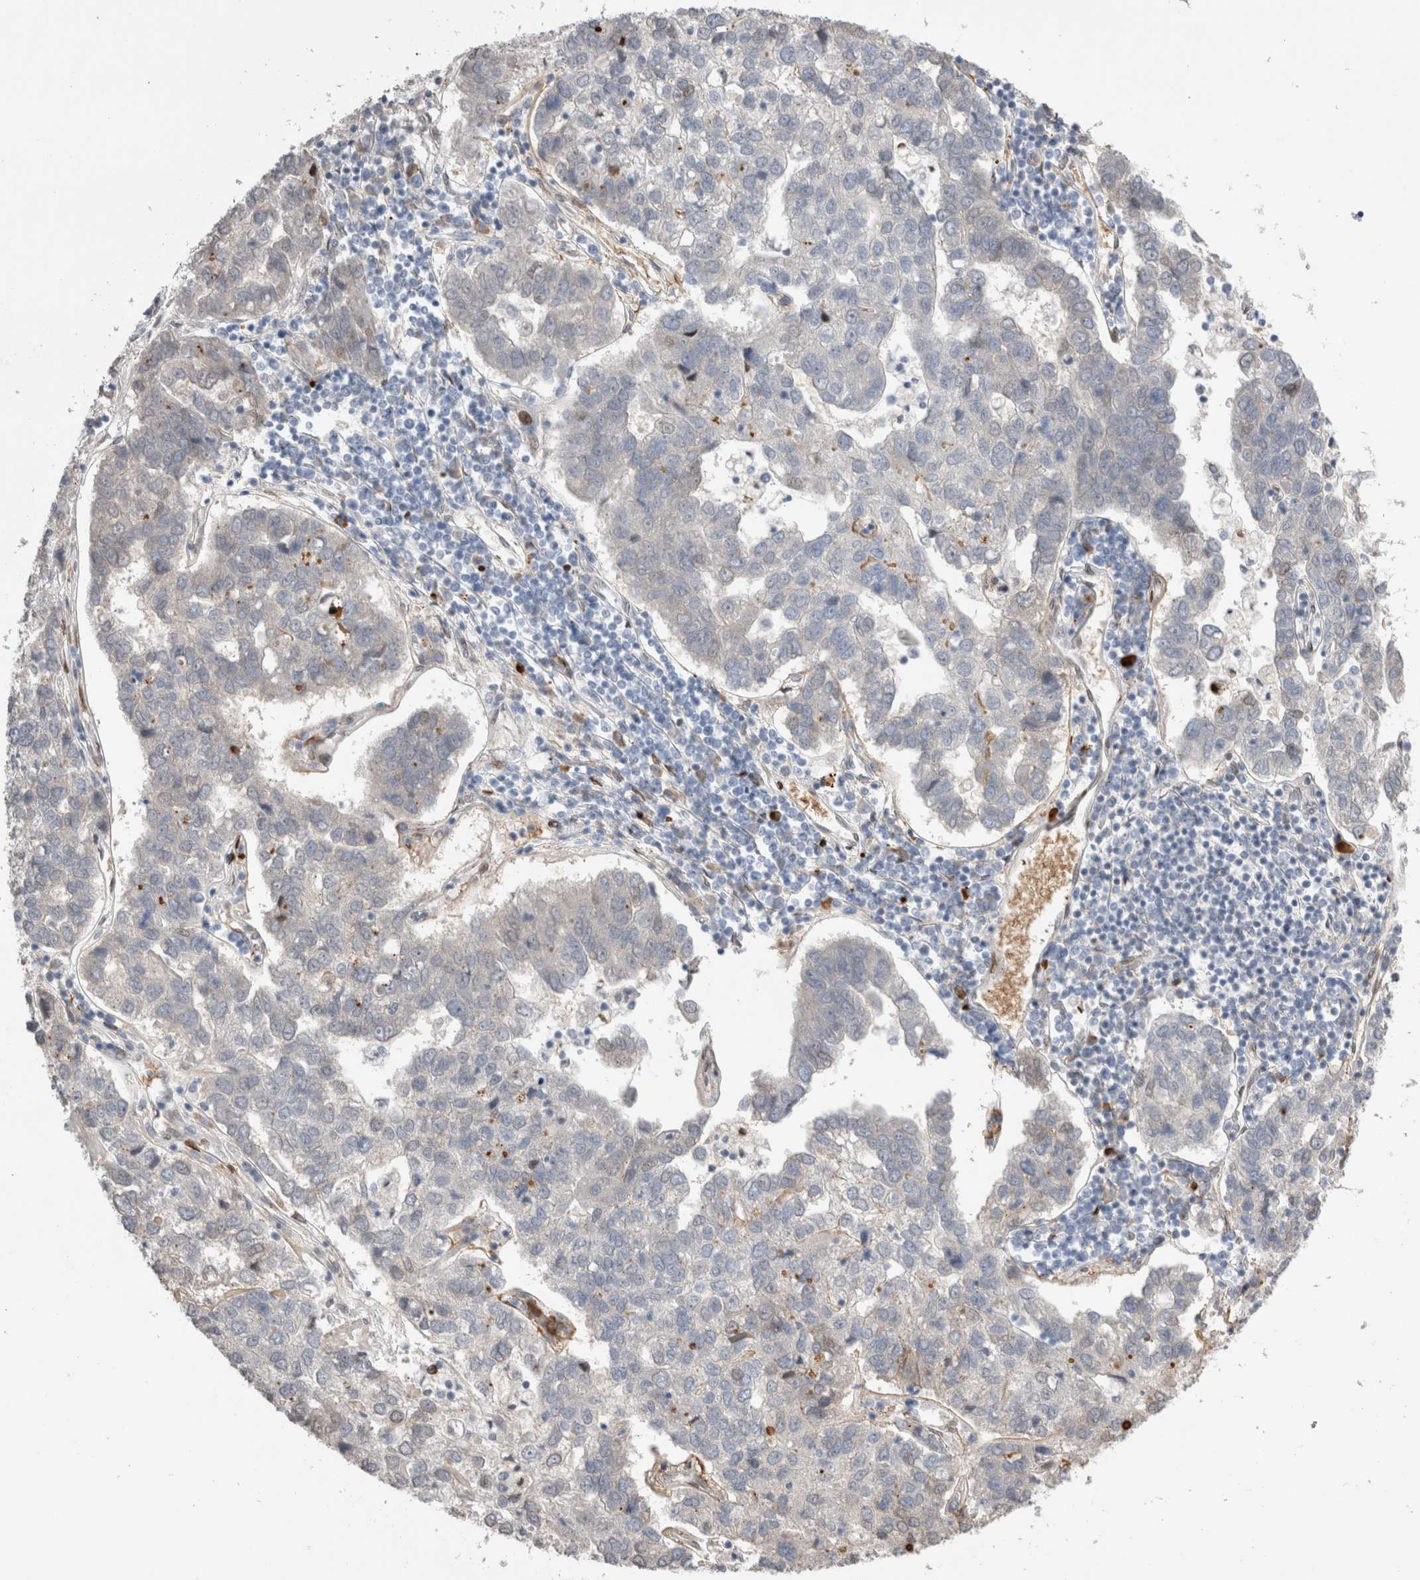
{"staining": {"intensity": "negative", "quantity": "none", "location": "none"}, "tissue": "pancreatic cancer", "cell_type": "Tumor cells", "image_type": "cancer", "snomed": [{"axis": "morphology", "description": "Adenocarcinoma, NOS"}, {"axis": "topography", "description": "Pancreas"}], "caption": "A high-resolution micrograph shows immunohistochemistry (IHC) staining of pancreatic cancer (adenocarcinoma), which demonstrates no significant positivity in tumor cells.", "gene": "DMTN", "patient": {"sex": "female", "age": 61}}